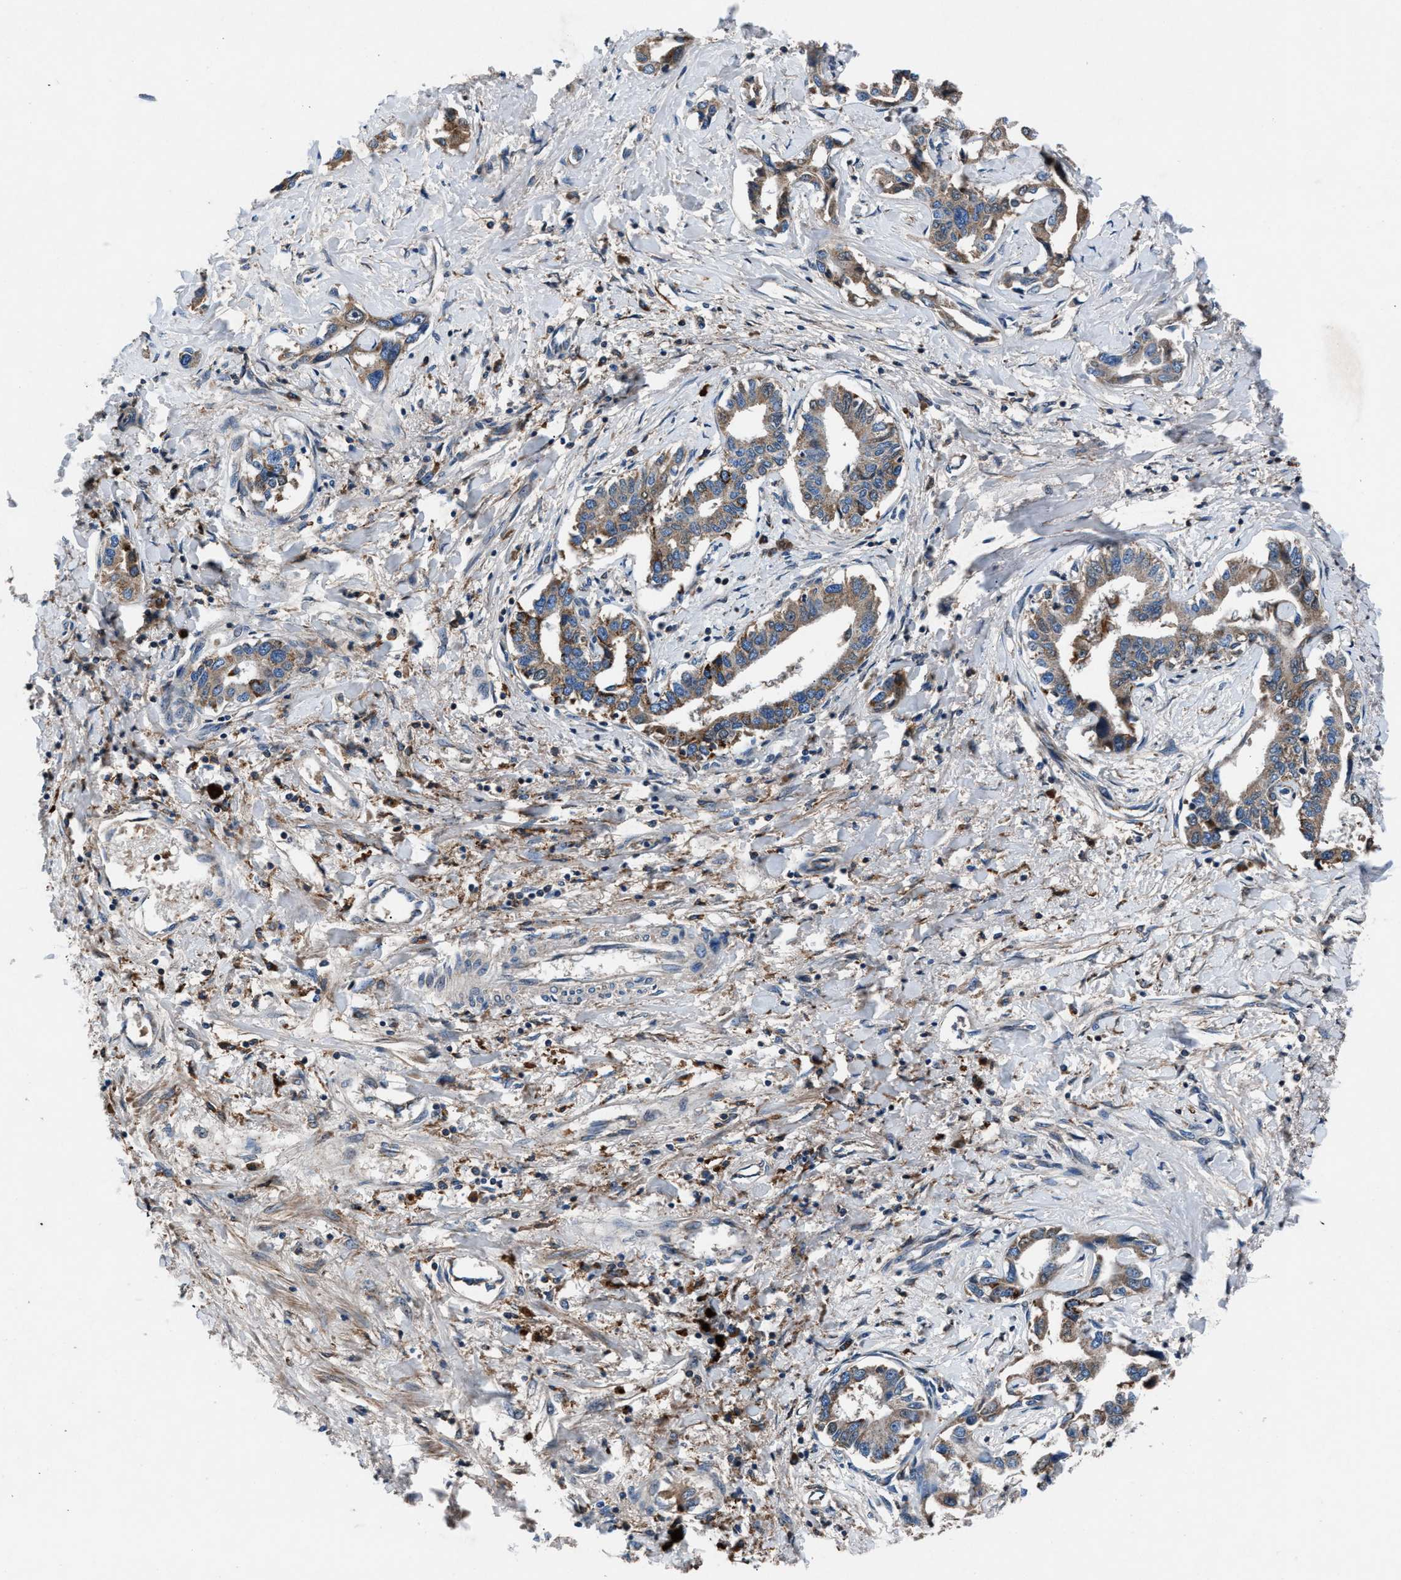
{"staining": {"intensity": "weak", "quantity": ">75%", "location": "cytoplasmic/membranous"}, "tissue": "liver cancer", "cell_type": "Tumor cells", "image_type": "cancer", "snomed": [{"axis": "morphology", "description": "Cholangiocarcinoma"}, {"axis": "topography", "description": "Liver"}], "caption": "Immunohistochemistry photomicrograph of neoplastic tissue: human cholangiocarcinoma (liver) stained using immunohistochemistry shows low levels of weak protein expression localized specifically in the cytoplasmic/membranous of tumor cells, appearing as a cytoplasmic/membranous brown color.", "gene": "FAM221A", "patient": {"sex": "male", "age": 59}}